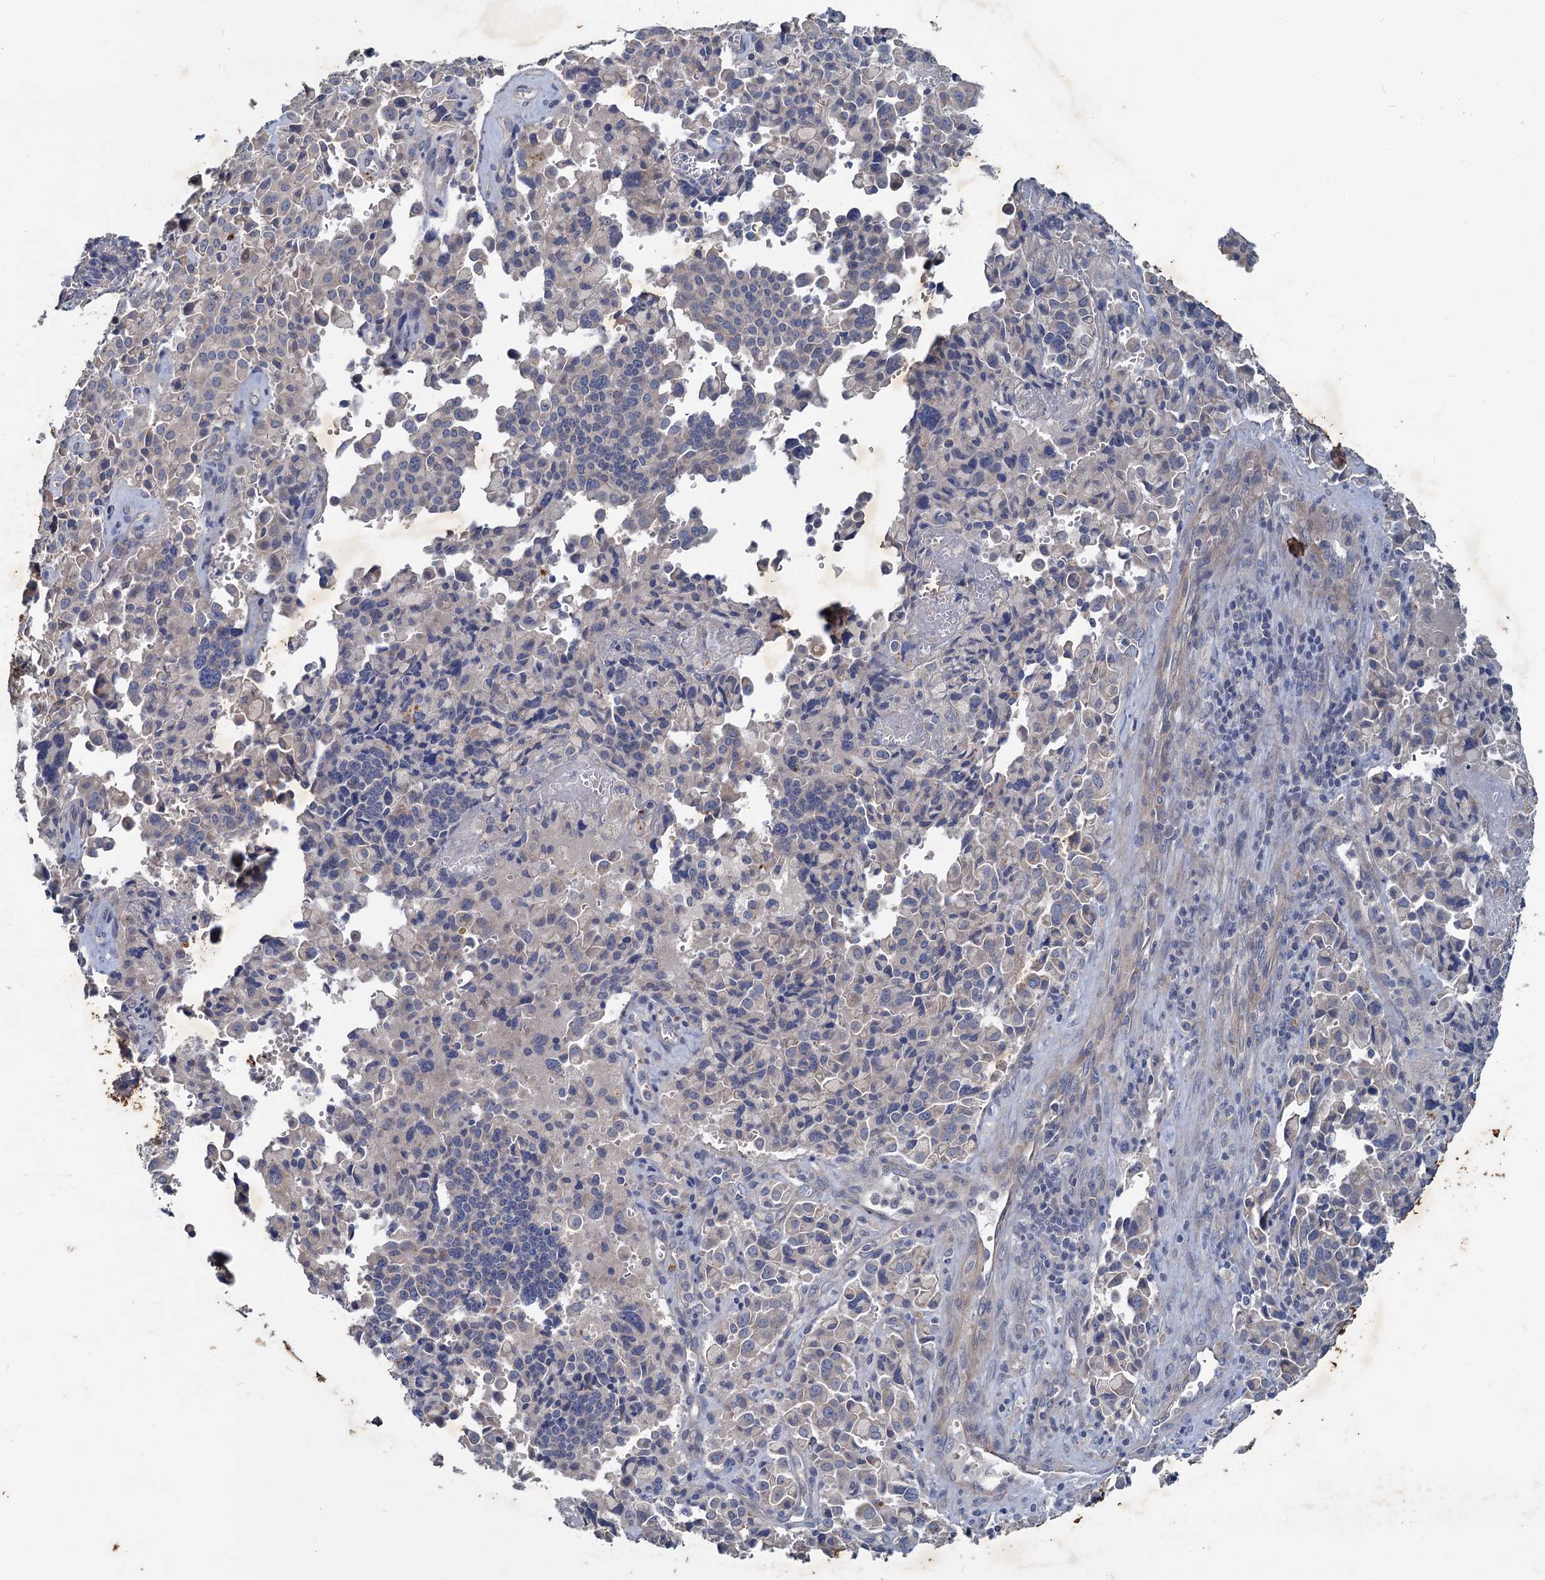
{"staining": {"intensity": "negative", "quantity": "none", "location": "none"}, "tissue": "pancreatic cancer", "cell_type": "Tumor cells", "image_type": "cancer", "snomed": [{"axis": "morphology", "description": "Adenocarcinoma, NOS"}, {"axis": "topography", "description": "Pancreas"}], "caption": "Immunohistochemistry (IHC) micrograph of neoplastic tissue: human pancreatic cancer (adenocarcinoma) stained with DAB (3,3'-diaminobenzidine) shows no significant protein staining in tumor cells.", "gene": "SLC2A7", "patient": {"sex": "male", "age": 65}}